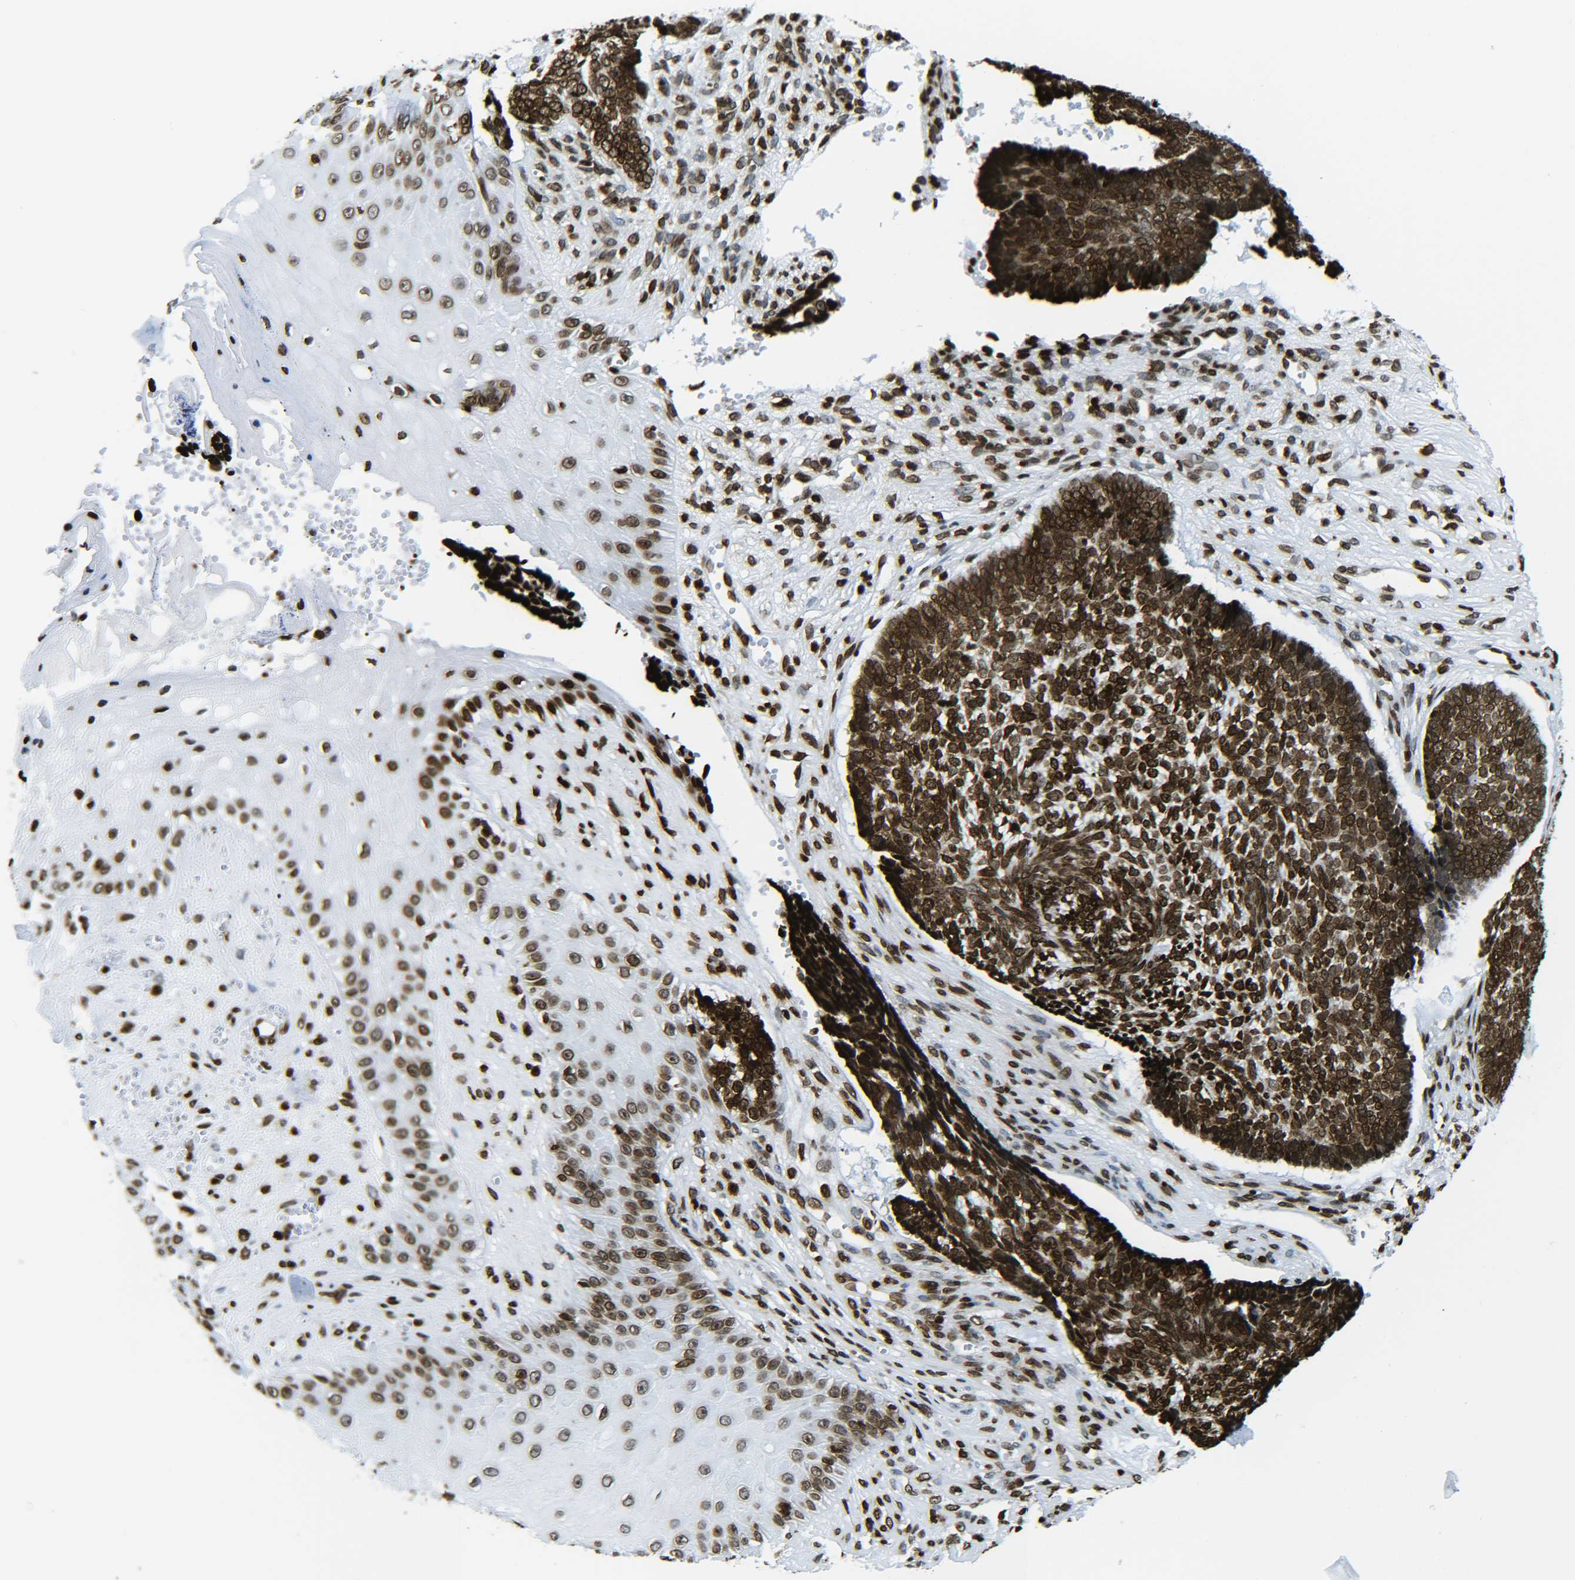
{"staining": {"intensity": "strong", "quantity": ">75%", "location": "nuclear"}, "tissue": "skin cancer", "cell_type": "Tumor cells", "image_type": "cancer", "snomed": [{"axis": "morphology", "description": "Basal cell carcinoma"}, {"axis": "topography", "description": "Skin"}], "caption": "Tumor cells reveal high levels of strong nuclear positivity in approximately >75% of cells in human basal cell carcinoma (skin).", "gene": "H2AX", "patient": {"sex": "male", "age": 84}}